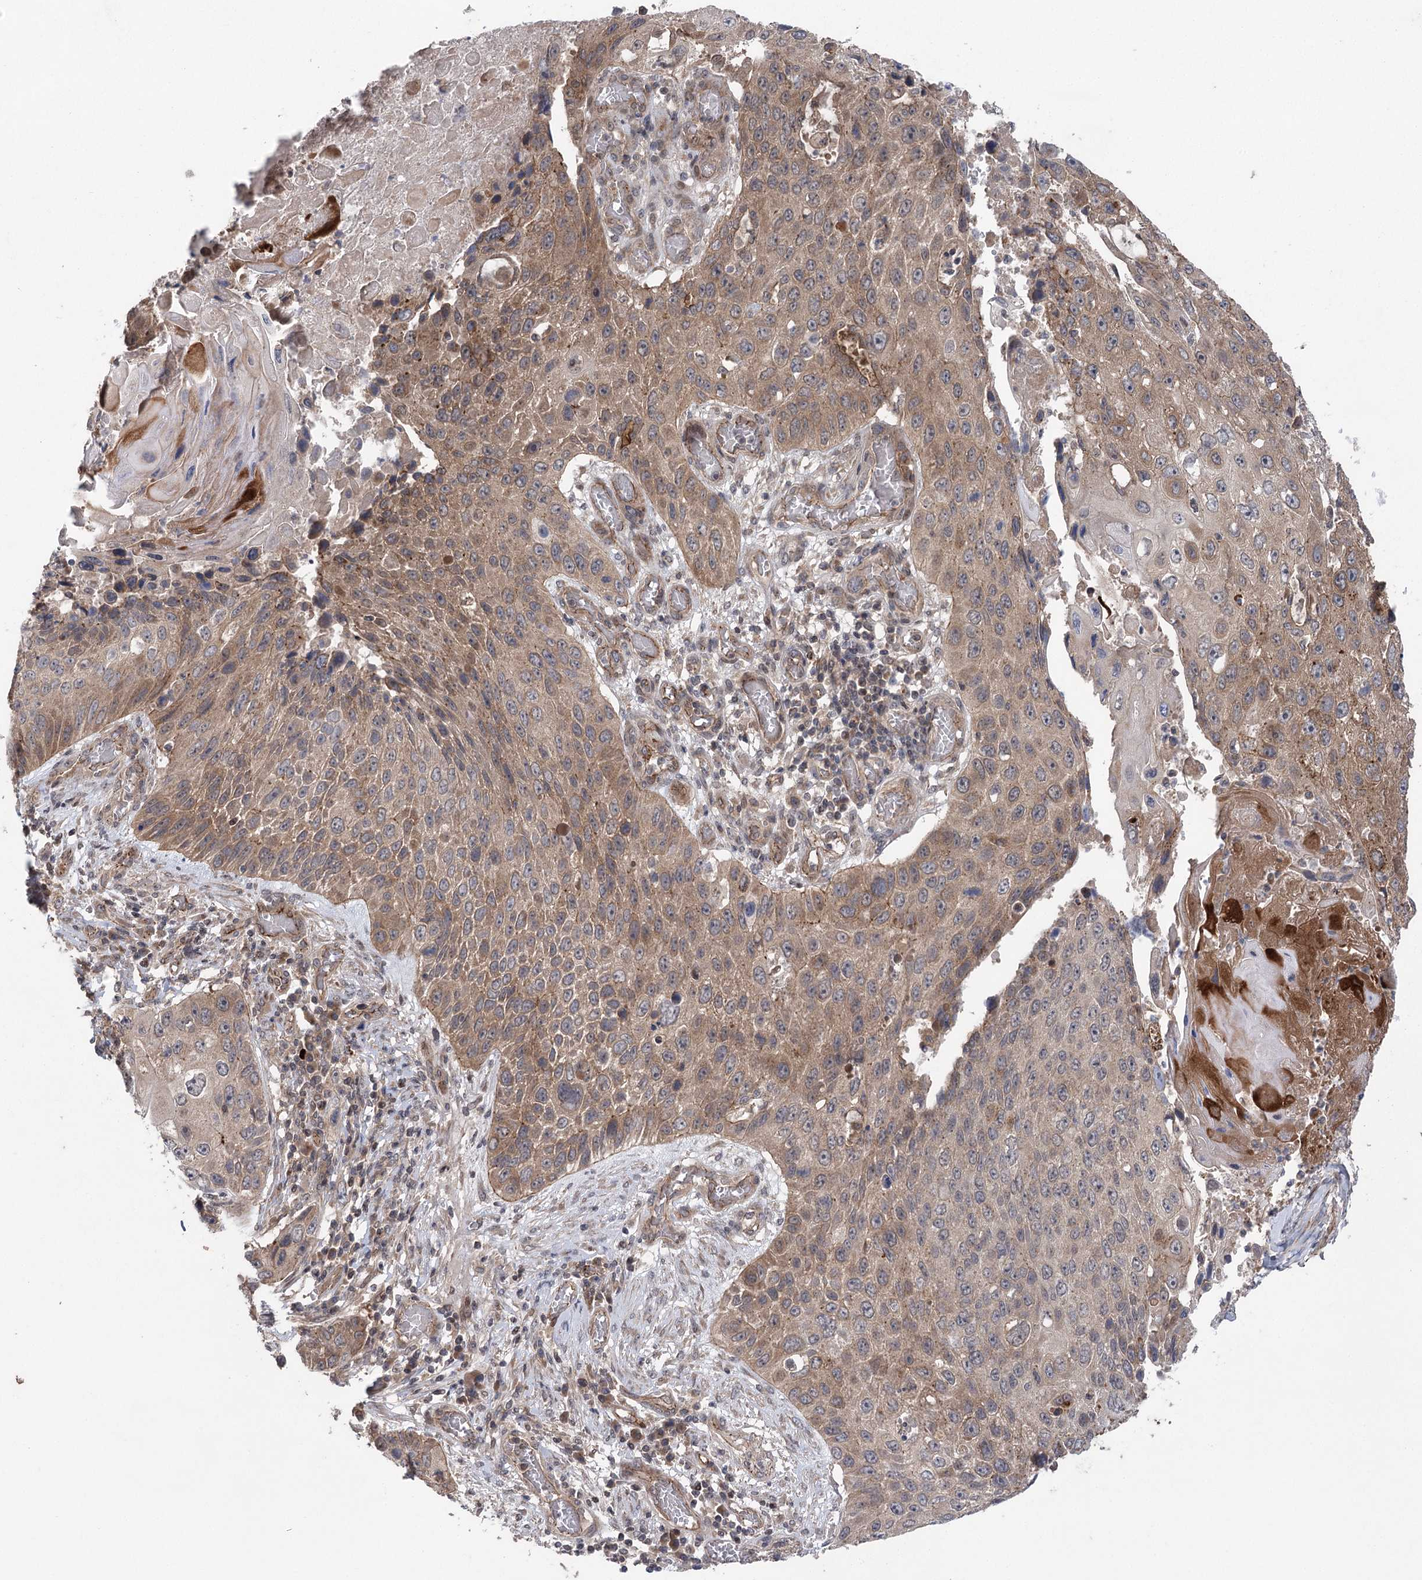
{"staining": {"intensity": "moderate", "quantity": ">75%", "location": "cytoplasmic/membranous"}, "tissue": "lung cancer", "cell_type": "Tumor cells", "image_type": "cancer", "snomed": [{"axis": "morphology", "description": "Squamous cell carcinoma, NOS"}, {"axis": "topography", "description": "Lung"}], "caption": "Lung cancer (squamous cell carcinoma) stained with a protein marker reveals moderate staining in tumor cells.", "gene": "METTL24", "patient": {"sex": "male", "age": 61}}